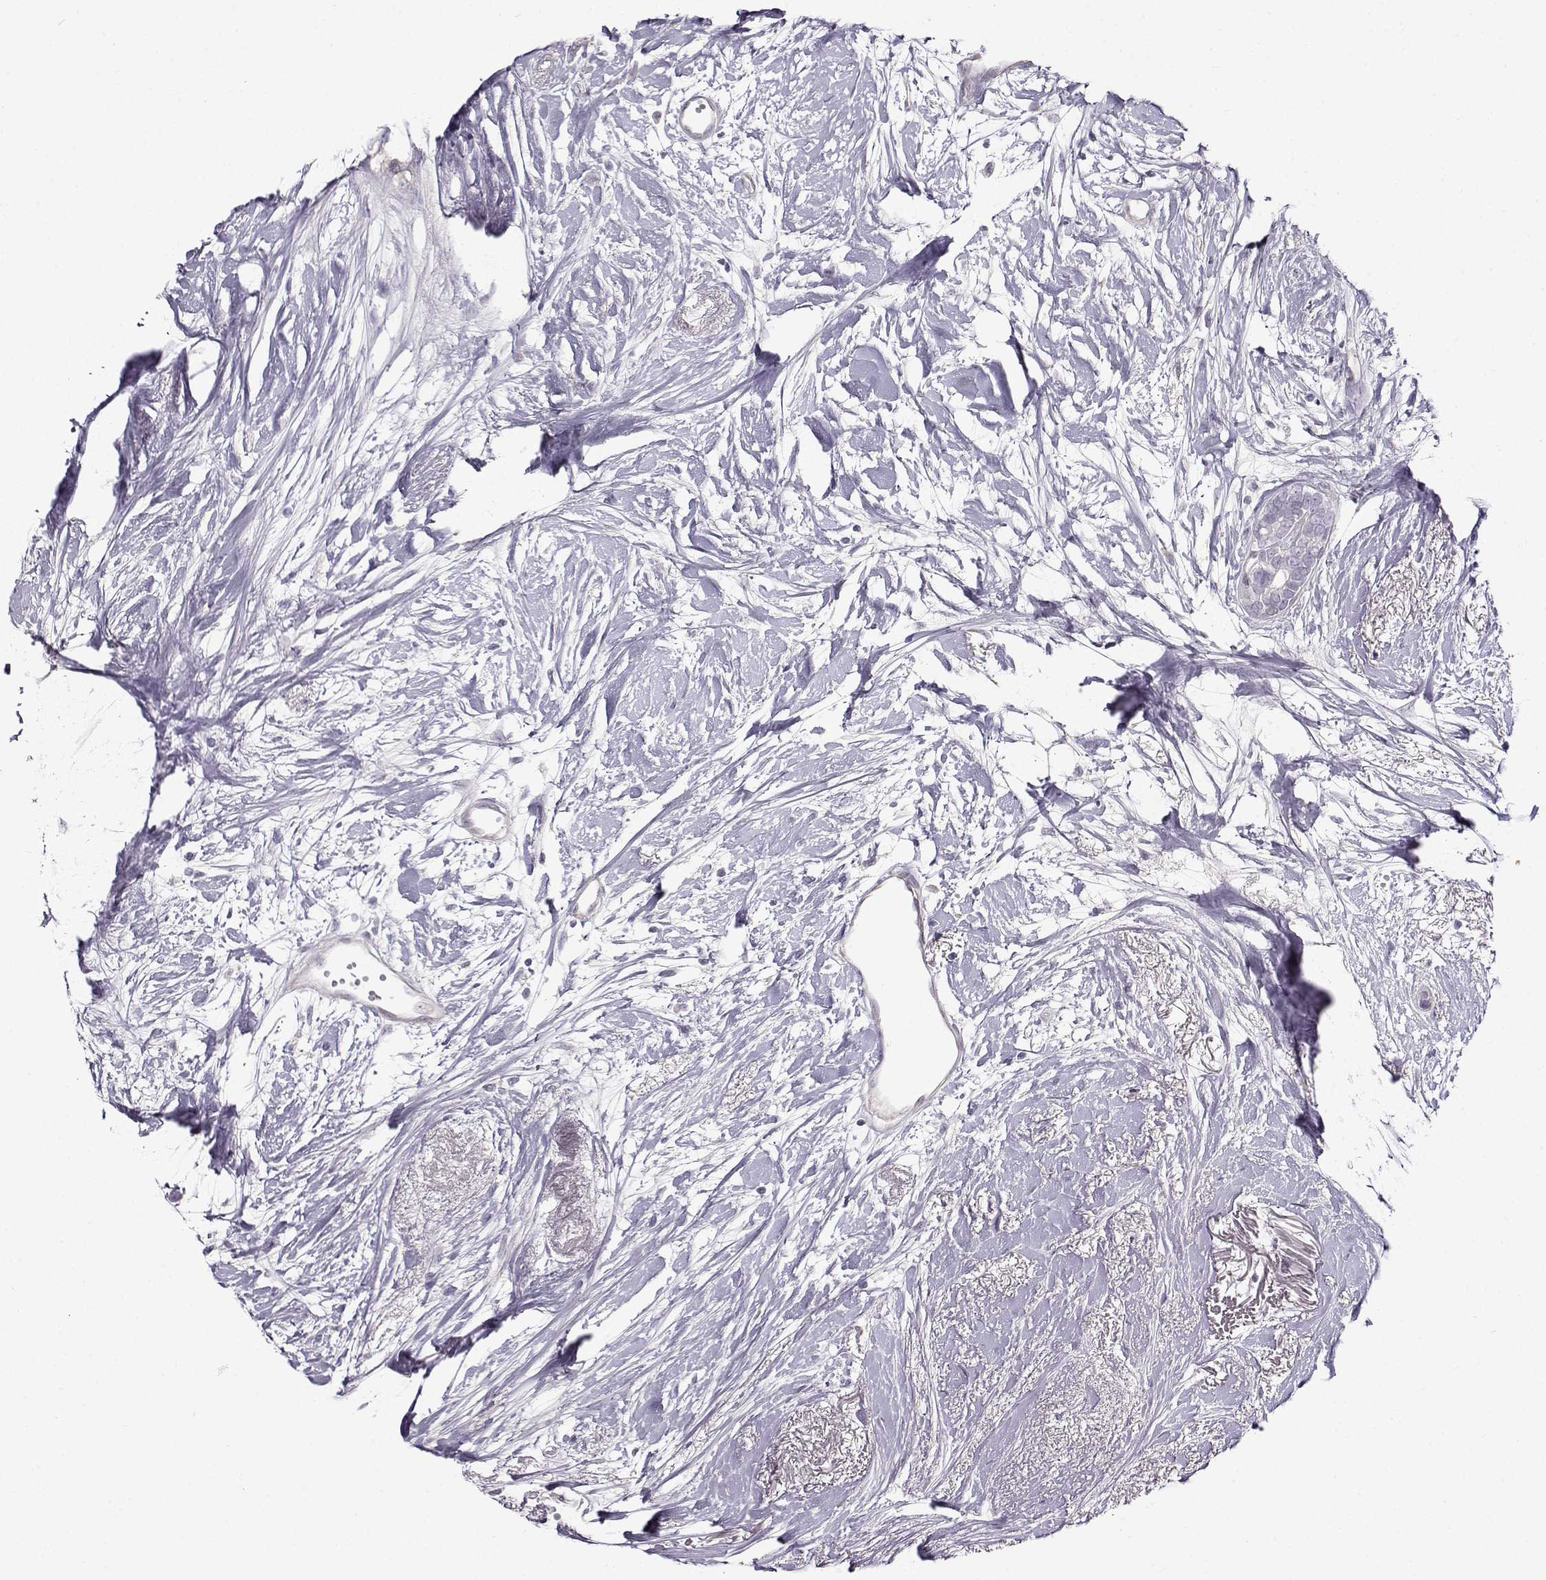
{"staining": {"intensity": "negative", "quantity": "none", "location": "none"}, "tissue": "breast cancer", "cell_type": "Tumor cells", "image_type": "cancer", "snomed": [{"axis": "morphology", "description": "Duct carcinoma"}, {"axis": "topography", "description": "Breast"}], "caption": "DAB immunohistochemical staining of breast invasive ductal carcinoma shows no significant expression in tumor cells.", "gene": "TEX55", "patient": {"sex": "female", "age": 40}}